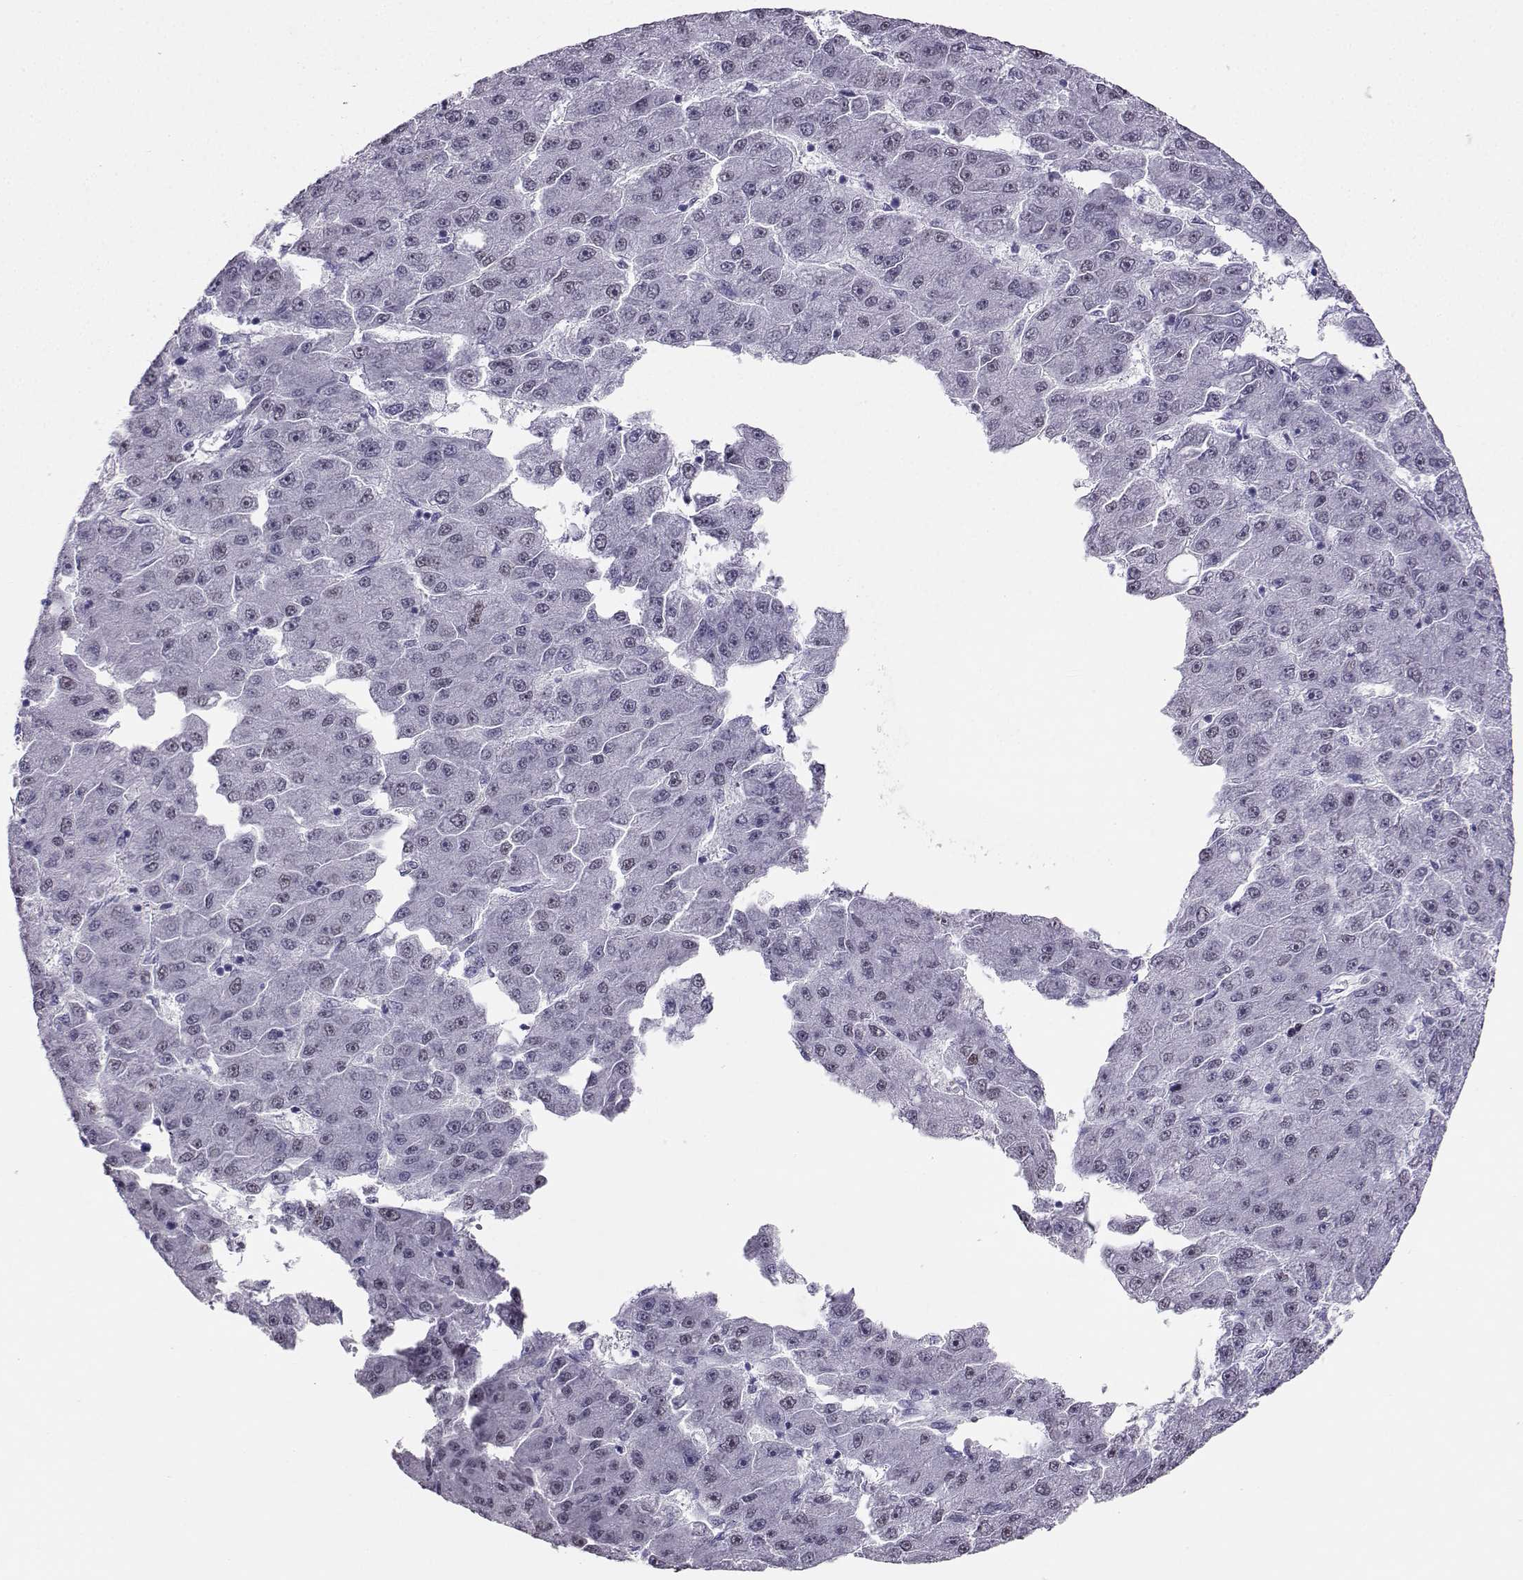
{"staining": {"intensity": "negative", "quantity": "none", "location": "none"}, "tissue": "liver cancer", "cell_type": "Tumor cells", "image_type": "cancer", "snomed": [{"axis": "morphology", "description": "Carcinoma, Hepatocellular, NOS"}, {"axis": "topography", "description": "Liver"}], "caption": "A photomicrograph of human liver hepatocellular carcinoma is negative for staining in tumor cells.", "gene": "TEDC2", "patient": {"sex": "male", "age": 67}}